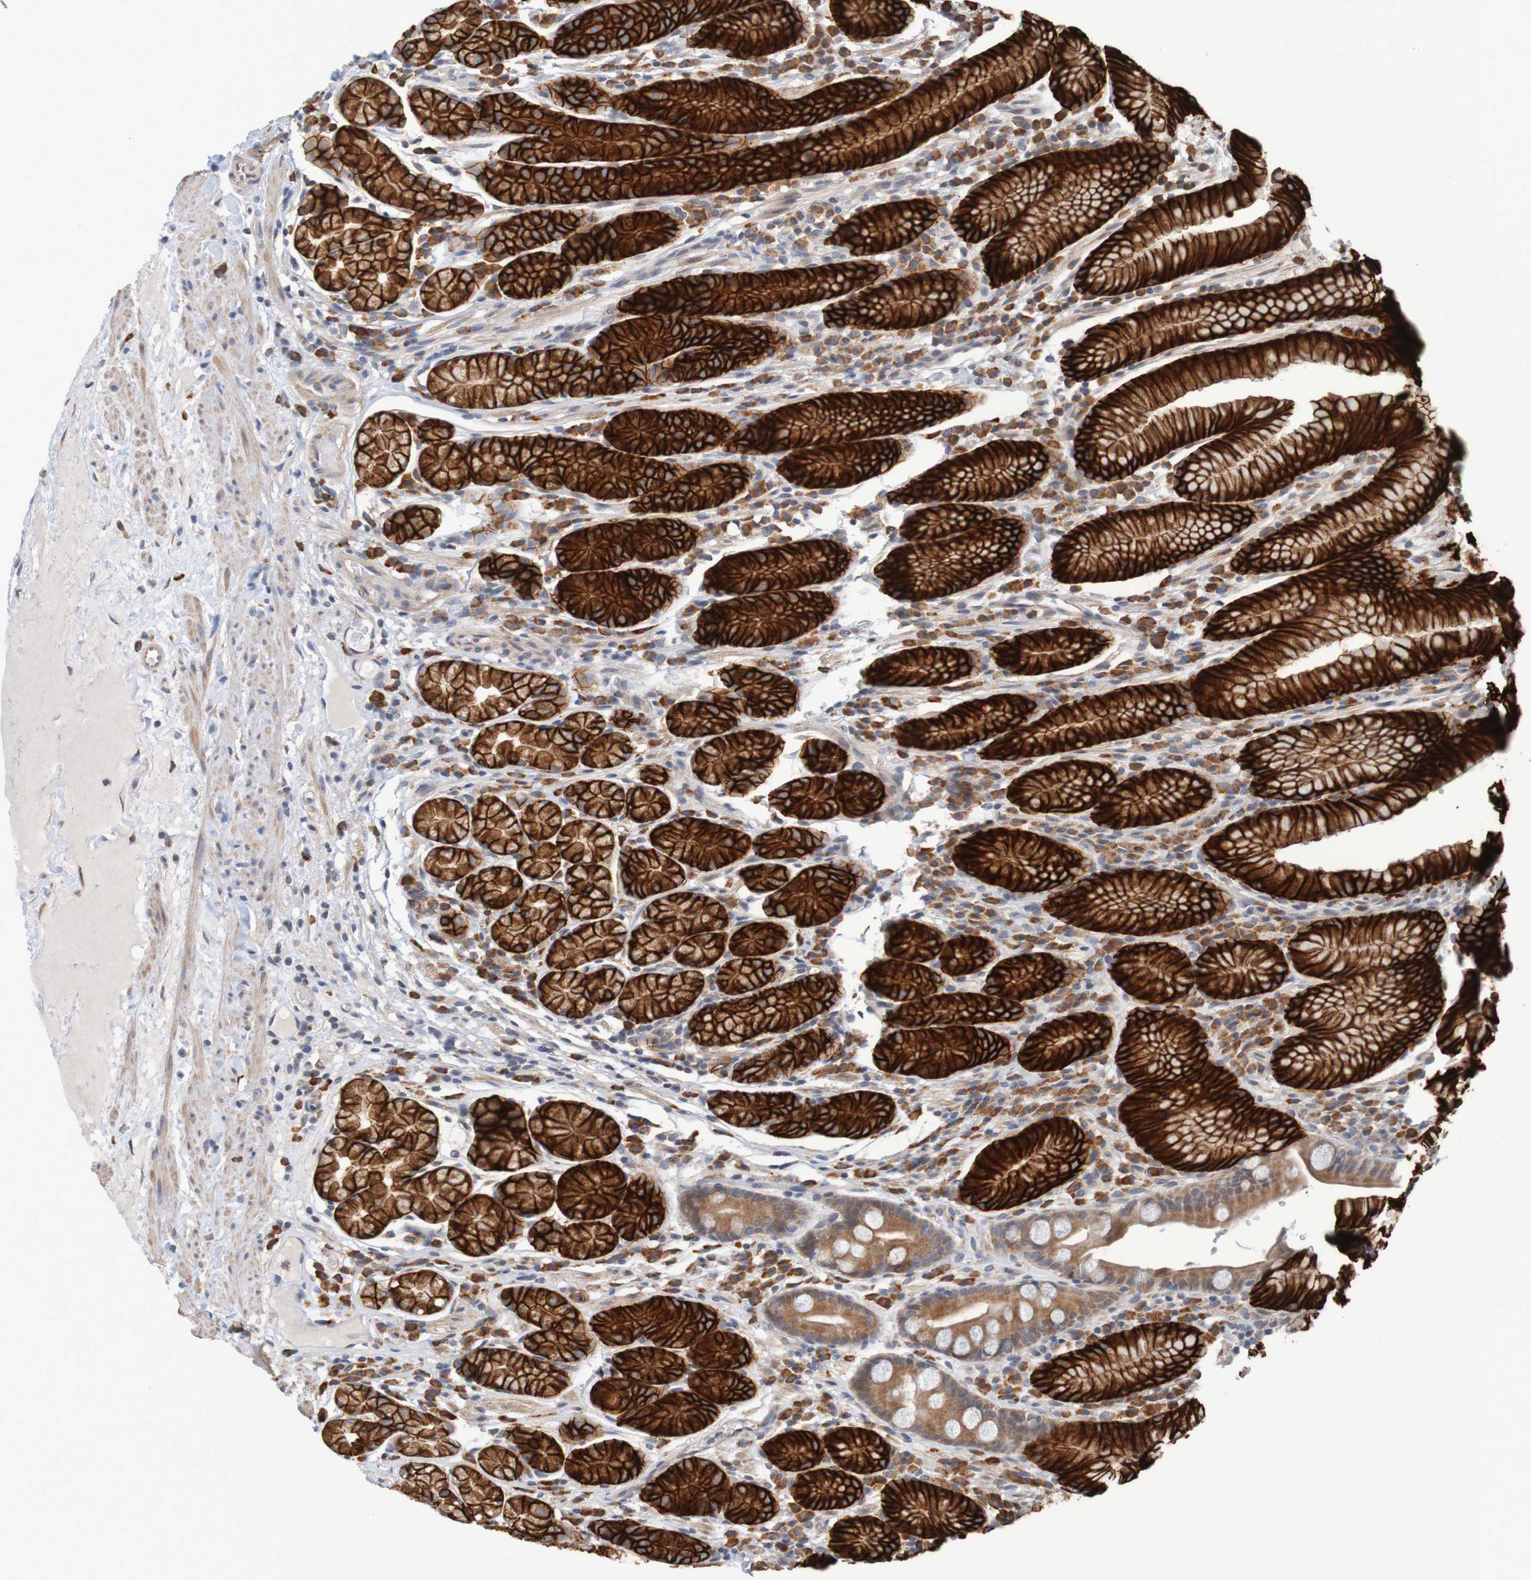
{"staining": {"intensity": "strong", "quantity": ">75%", "location": "cytoplasmic/membranous"}, "tissue": "stomach", "cell_type": "Glandular cells", "image_type": "normal", "snomed": [{"axis": "morphology", "description": "Normal tissue, NOS"}, {"axis": "topography", "description": "Stomach, lower"}], "caption": "Benign stomach was stained to show a protein in brown. There is high levels of strong cytoplasmic/membranous positivity in approximately >75% of glandular cells. The protein is stained brown, and the nuclei are stained in blue (DAB IHC with brightfield microscopy, high magnification).", "gene": "CLDN18", "patient": {"sex": "male", "age": 52}}